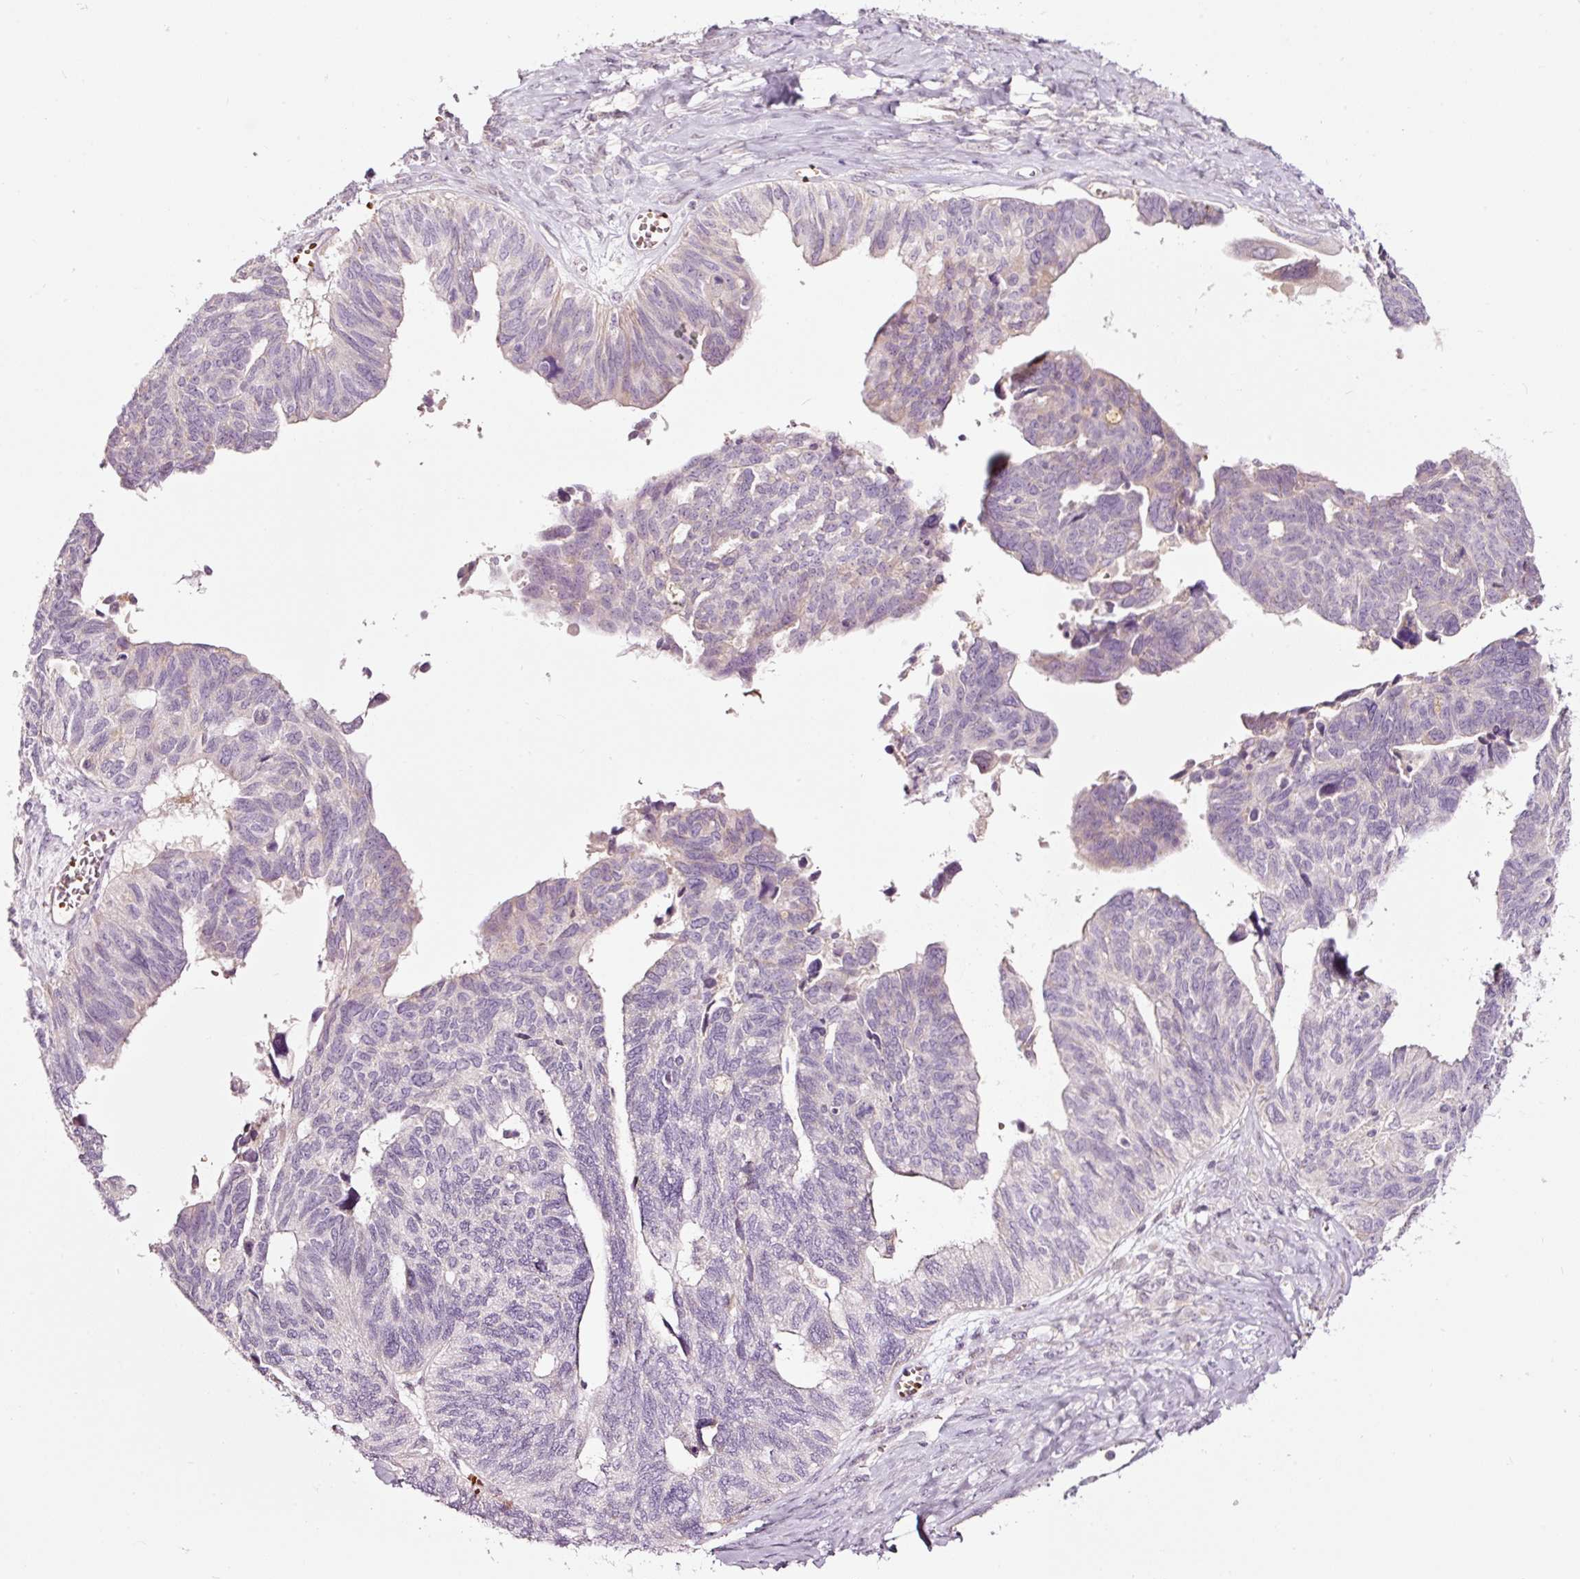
{"staining": {"intensity": "negative", "quantity": "none", "location": "none"}, "tissue": "ovarian cancer", "cell_type": "Tumor cells", "image_type": "cancer", "snomed": [{"axis": "morphology", "description": "Cystadenocarcinoma, serous, NOS"}, {"axis": "topography", "description": "Ovary"}], "caption": "DAB (3,3'-diaminobenzidine) immunohistochemical staining of ovarian cancer demonstrates no significant positivity in tumor cells.", "gene": "LDHAL6B", "patient": {"sex": "female", "age": 79}}